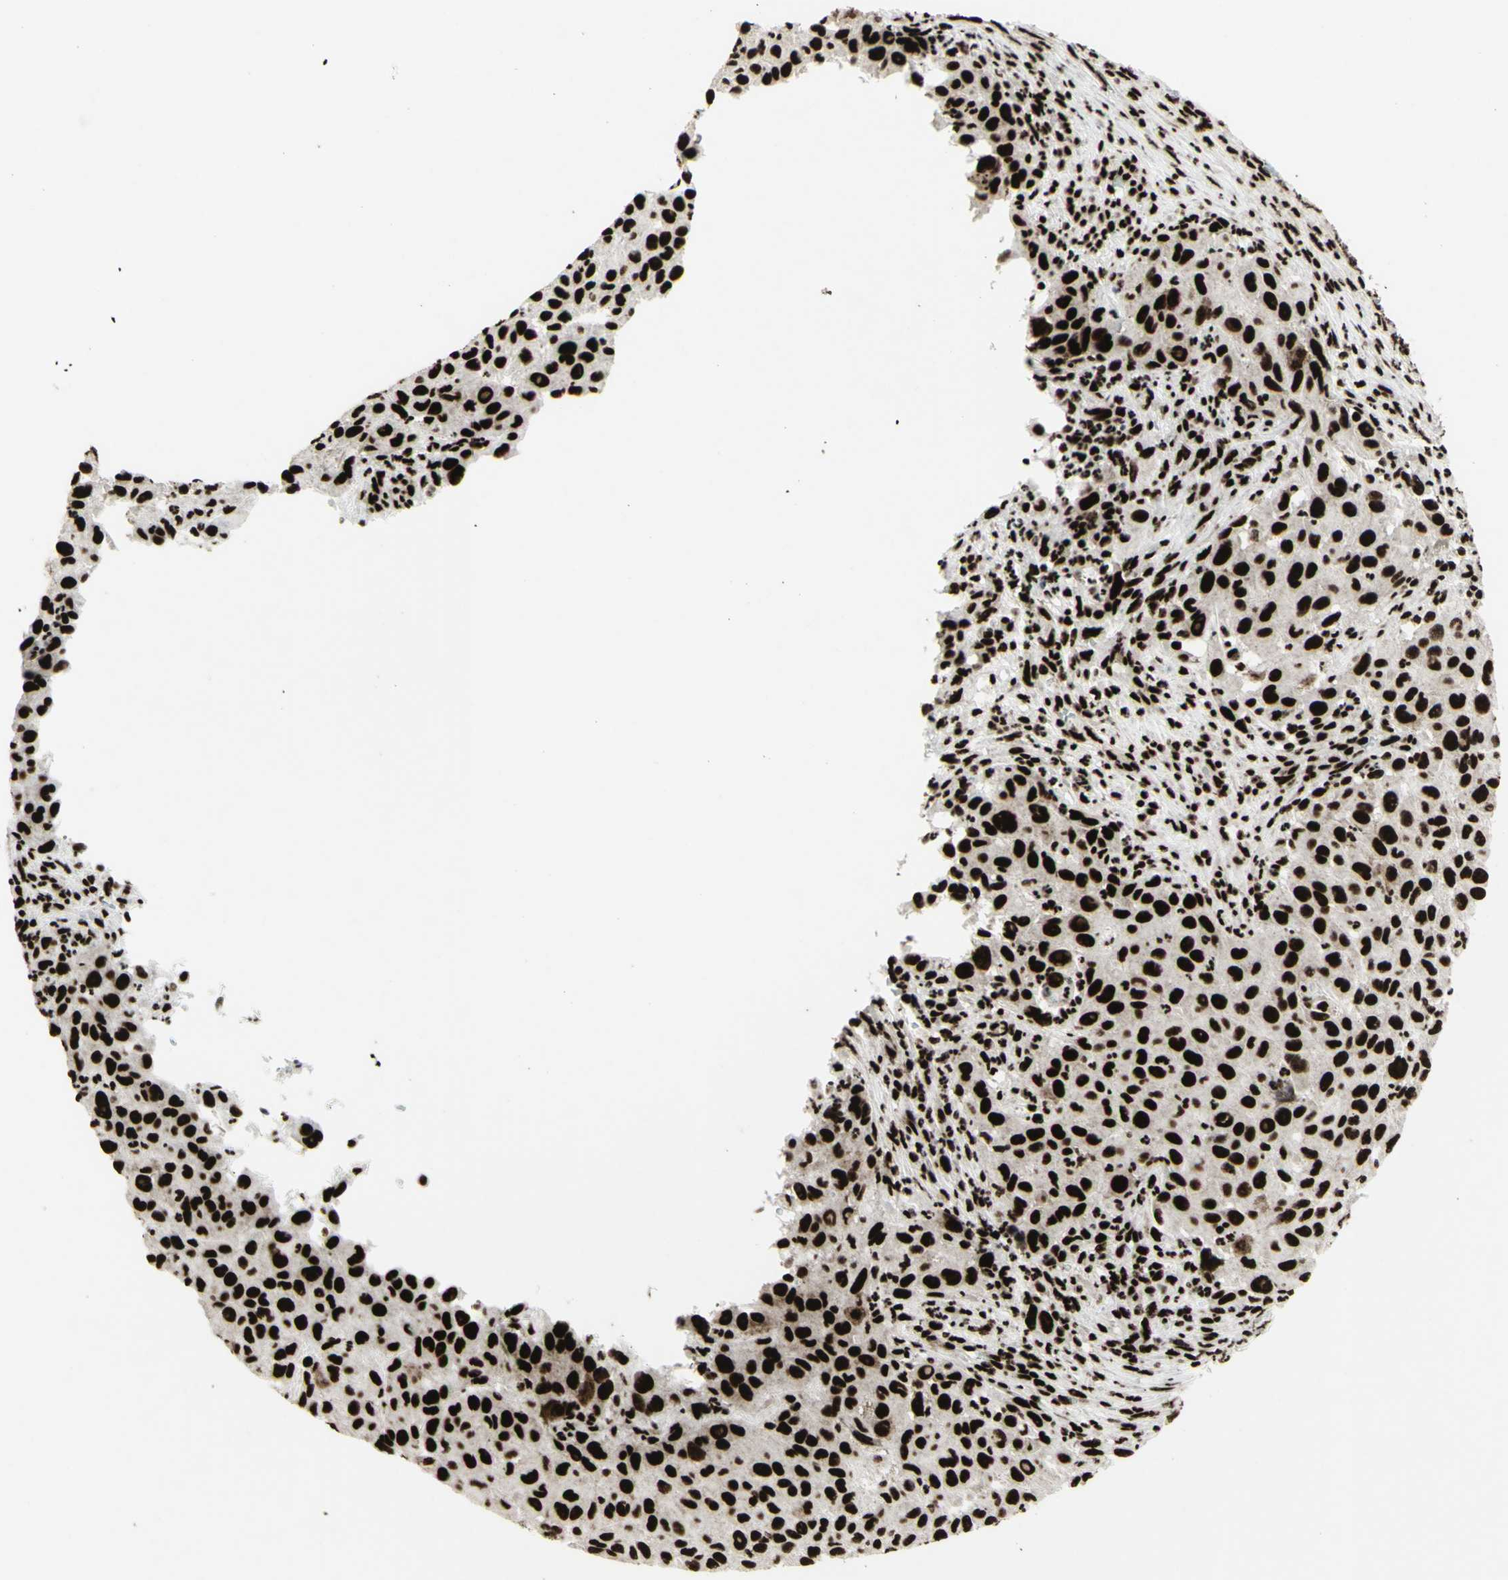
{"staining": {"intensity": "strong", "quantity": ">75%", "location": "nuclear"}, "tissue": "melanoma", "cell_type": "Tumor cells", "image_type": "cancer", "snomed": [{"axis": "morphology", "description": "Malignant melanoma, Metastatic site"}, {"axis": "topography", "description": "Lymph node"}], "caption": "Malignant melanoma (metastatic site) stained with immunohistochemistry (IHC) demonstrates strong nuclear expression in about >75% of tumor cells.", "gene": "U2AF2", "patient": {"sex": "male", "age": 61}}